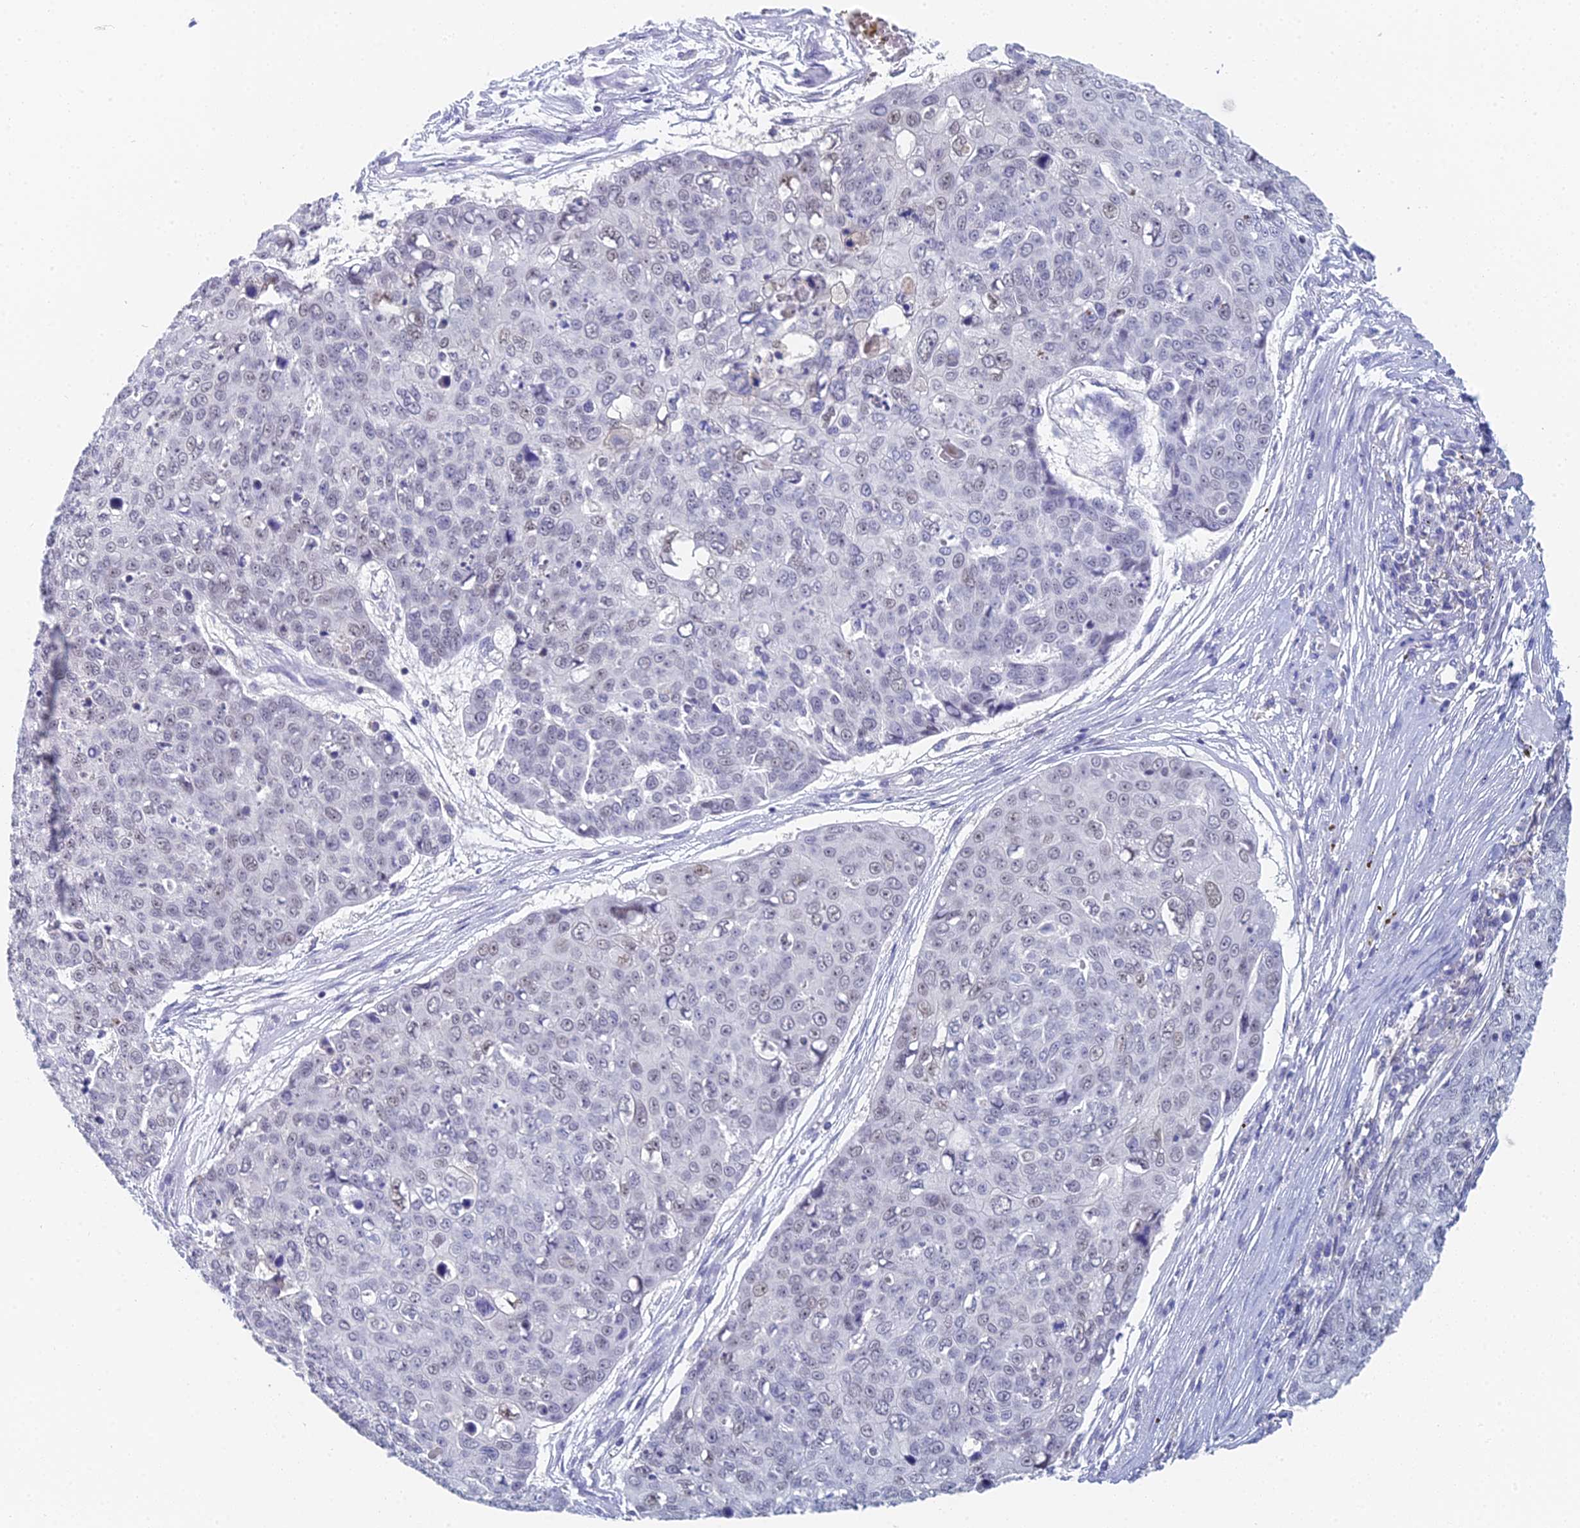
{"staining": {"intensity": "negative", "quantity": "none", "location": "none"}, "tissue": "skin cancer", "cell_type": "Tumor cells", "image_type": "cancer", "snomed": [{"axis": "morphology", "description": "Squamous cell carcinoma, NOS"}, {"axis": "topography", "description": "Skin"}], "caption": "Skin cancer was stained to show a protein in brown. There is no significant staining in tumor cells. The staining is performed using DAB (3,3'-diaminobenzidine) brown chromogen with nuclei counter-stained in using hematoxylin.", "gene": "MCM2", "patient": {"sex": "male", "age": 71}}